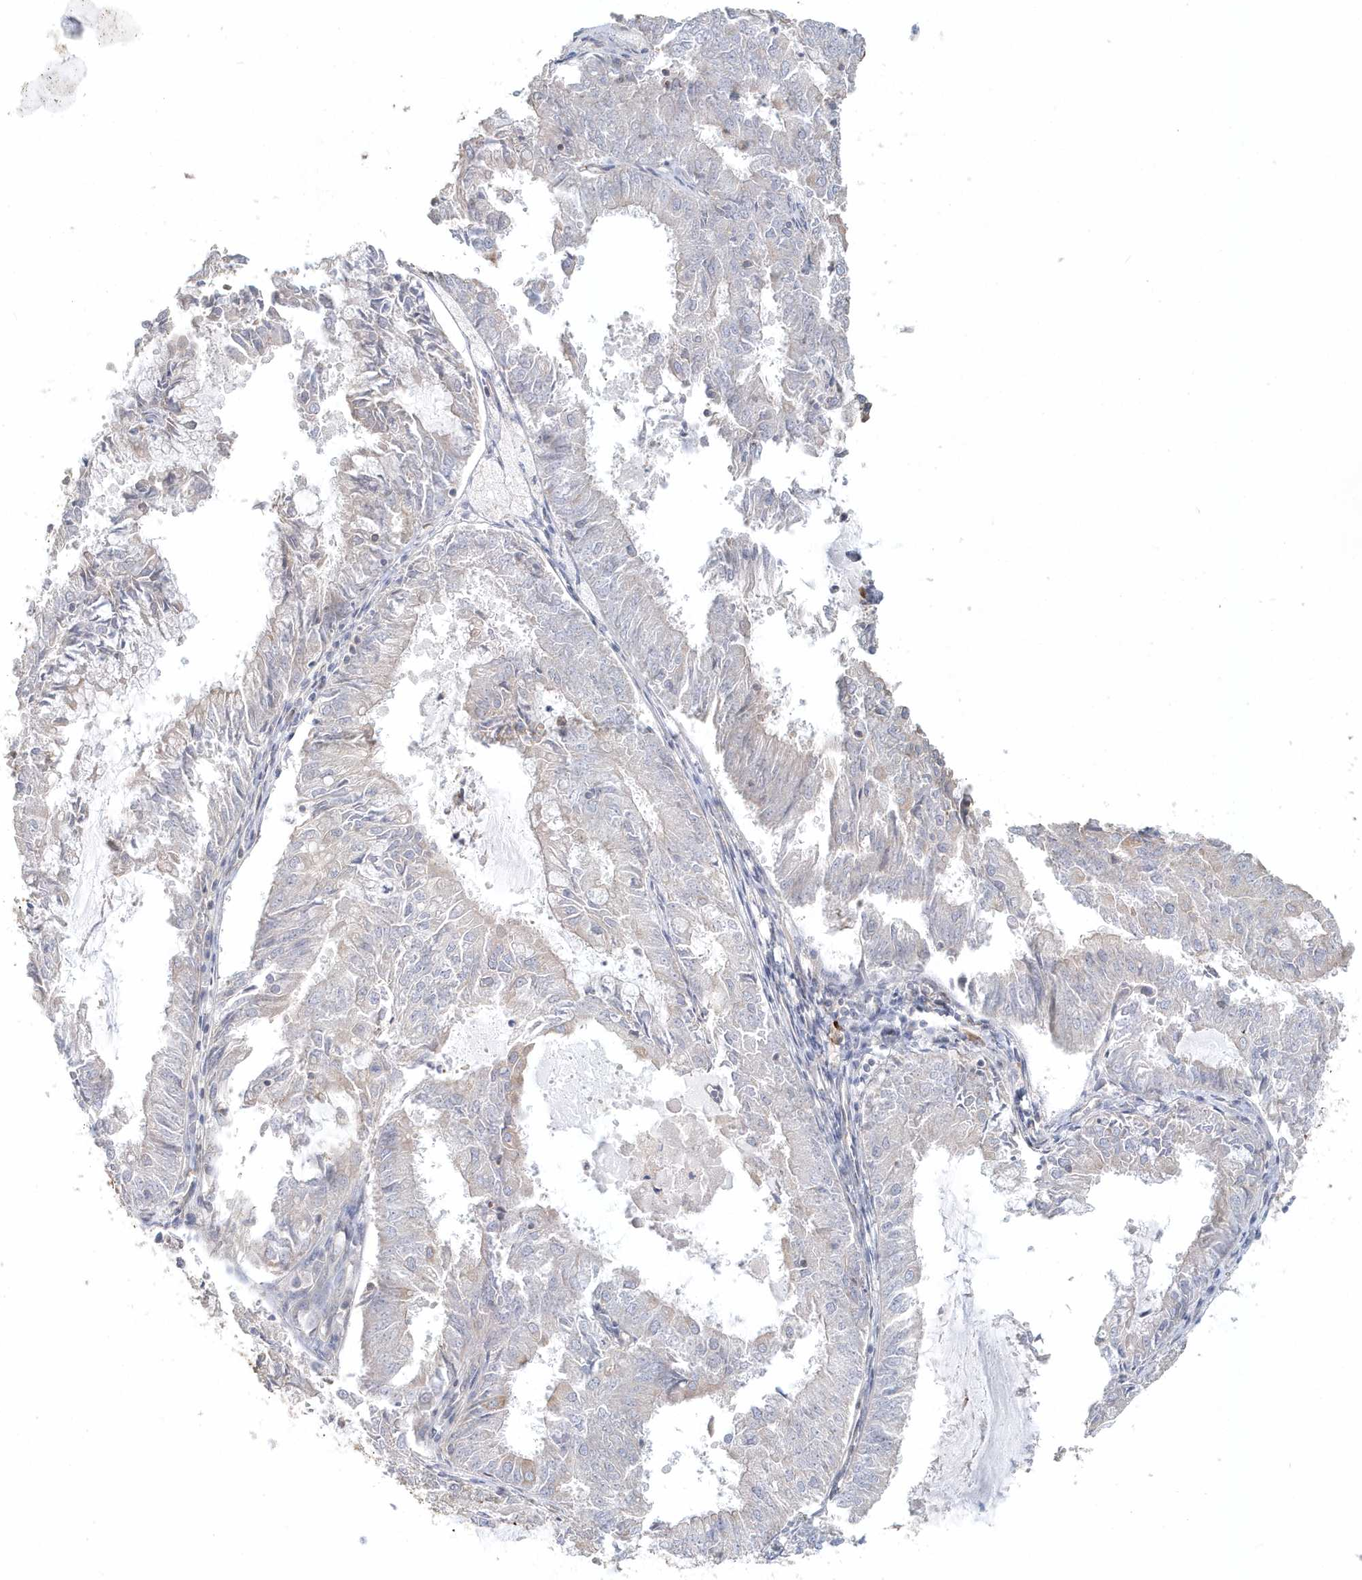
{"staining": {"intensity": "negative", "quantity": "none", "location": "none"}, "tissue": "endometrial cancer", "cell_type": "Tumor cells", "image_type": "cancer", "snomed": [{"axis": "morphology", "description": "Adenocarcinoma, NOS"}, {"axis": "topography", "description": "Endometrium"}], "caption": "Immunohistochemistry (IHC) image of neoplastic tissue: endometrial cancer stained with DAB (3,3'-diaminobenzidine) shows no significant protein expression in tumor cells. (DAB immunohistochemistry with hematoxylin counter stain).", "gene": "MMRN1", "patient": {"sex": "female", "age": 57}}